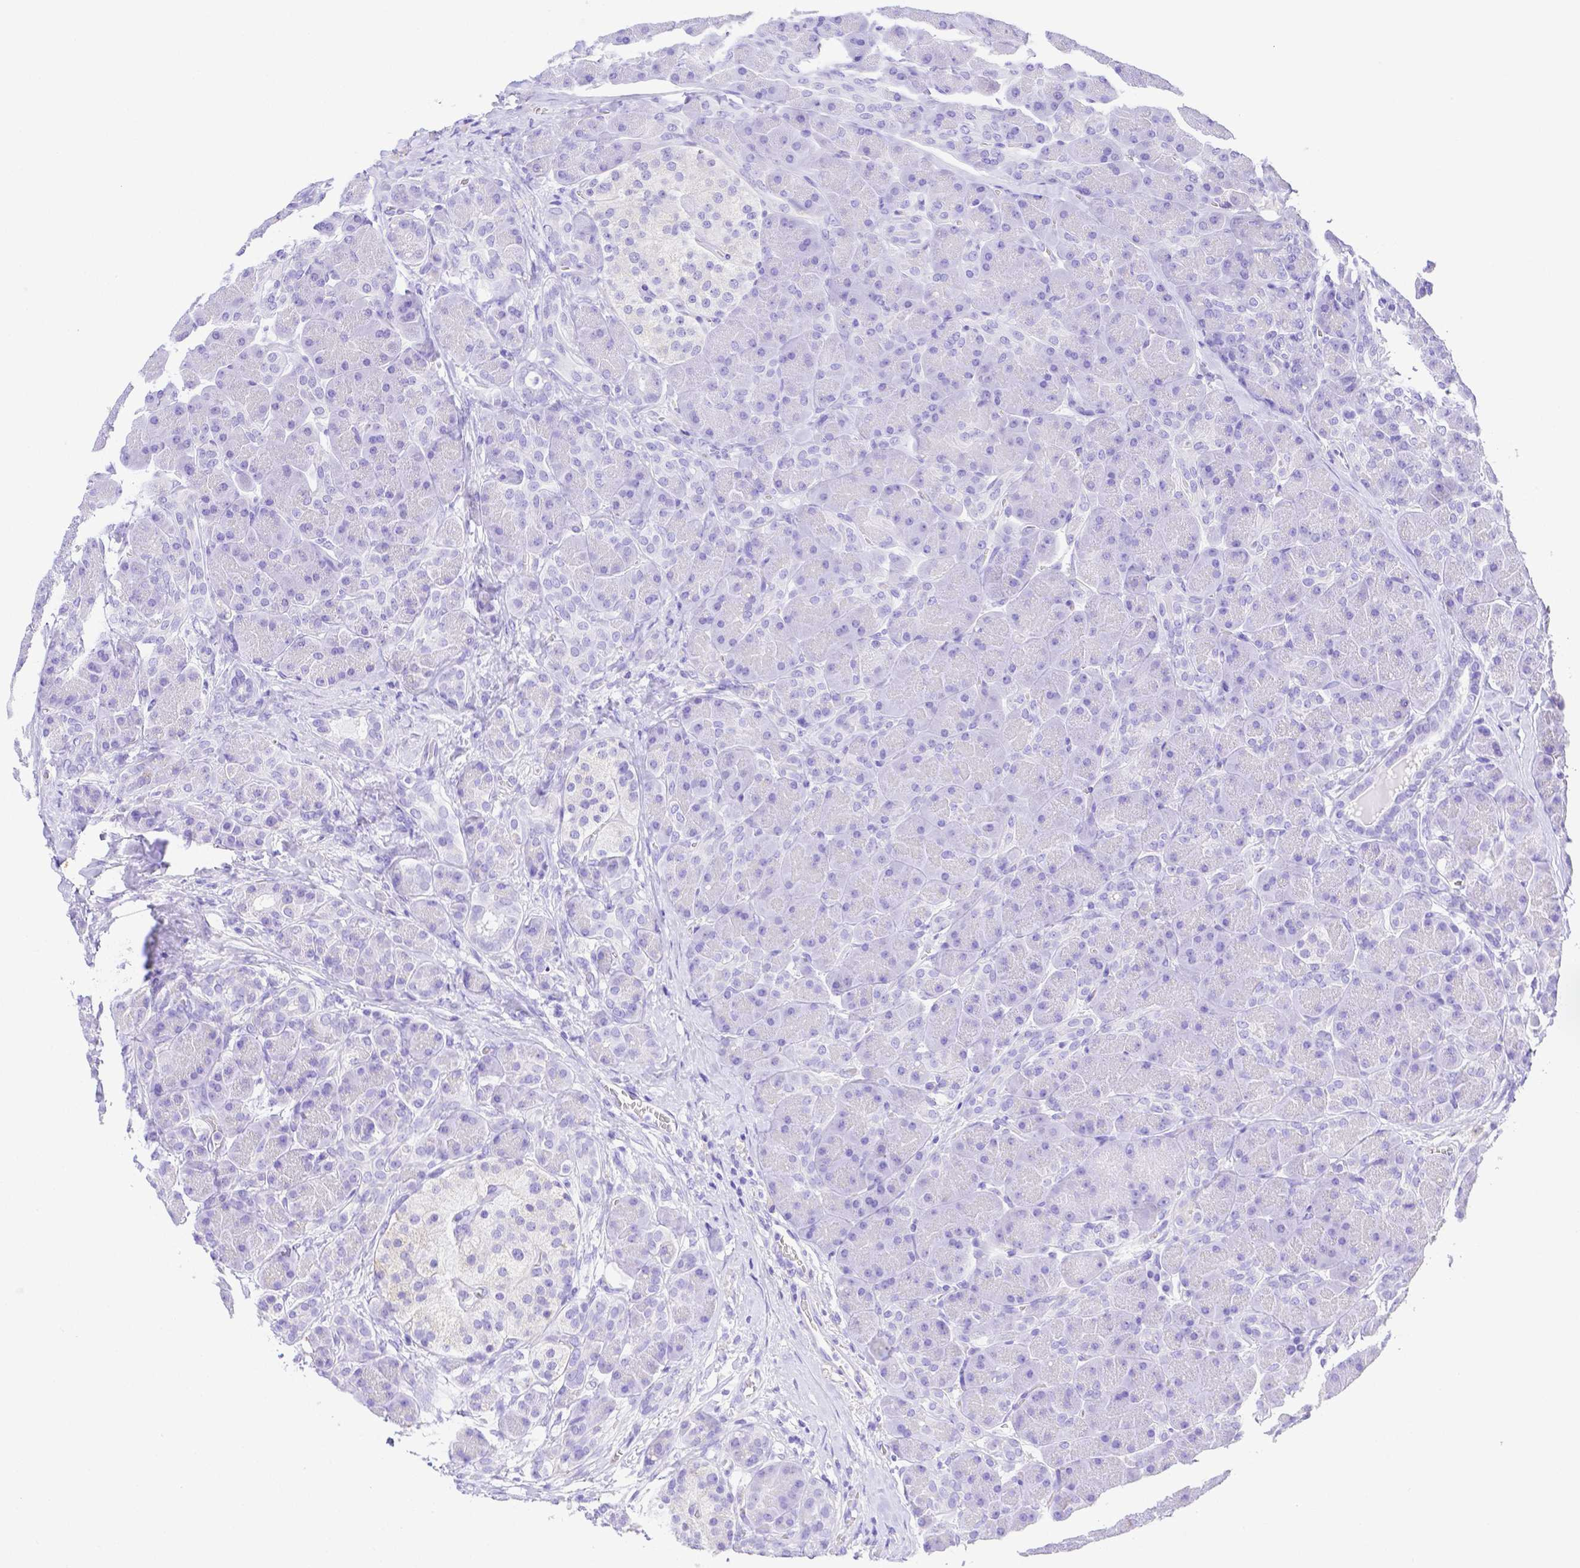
{"staining": {"intensity": "negative", "quantity": "none", "location": "none"}, "tissue": "pancreas", "cell_type": "Exocrine glandular cells", "image_type": "normal", "snomed": [{"axis": "morphology", "description": "Normal tissue, NOS"}, {"axis": "topography", "description": "Pancreas"}], "caption": "A high-resolution micrograph shows immunohistochemistry staining of benign pancreas, which displays no significant positivity in exocrine glandular cells.", "gene": "SMR3A", "patient": {"sex": "male", "age": 55}}